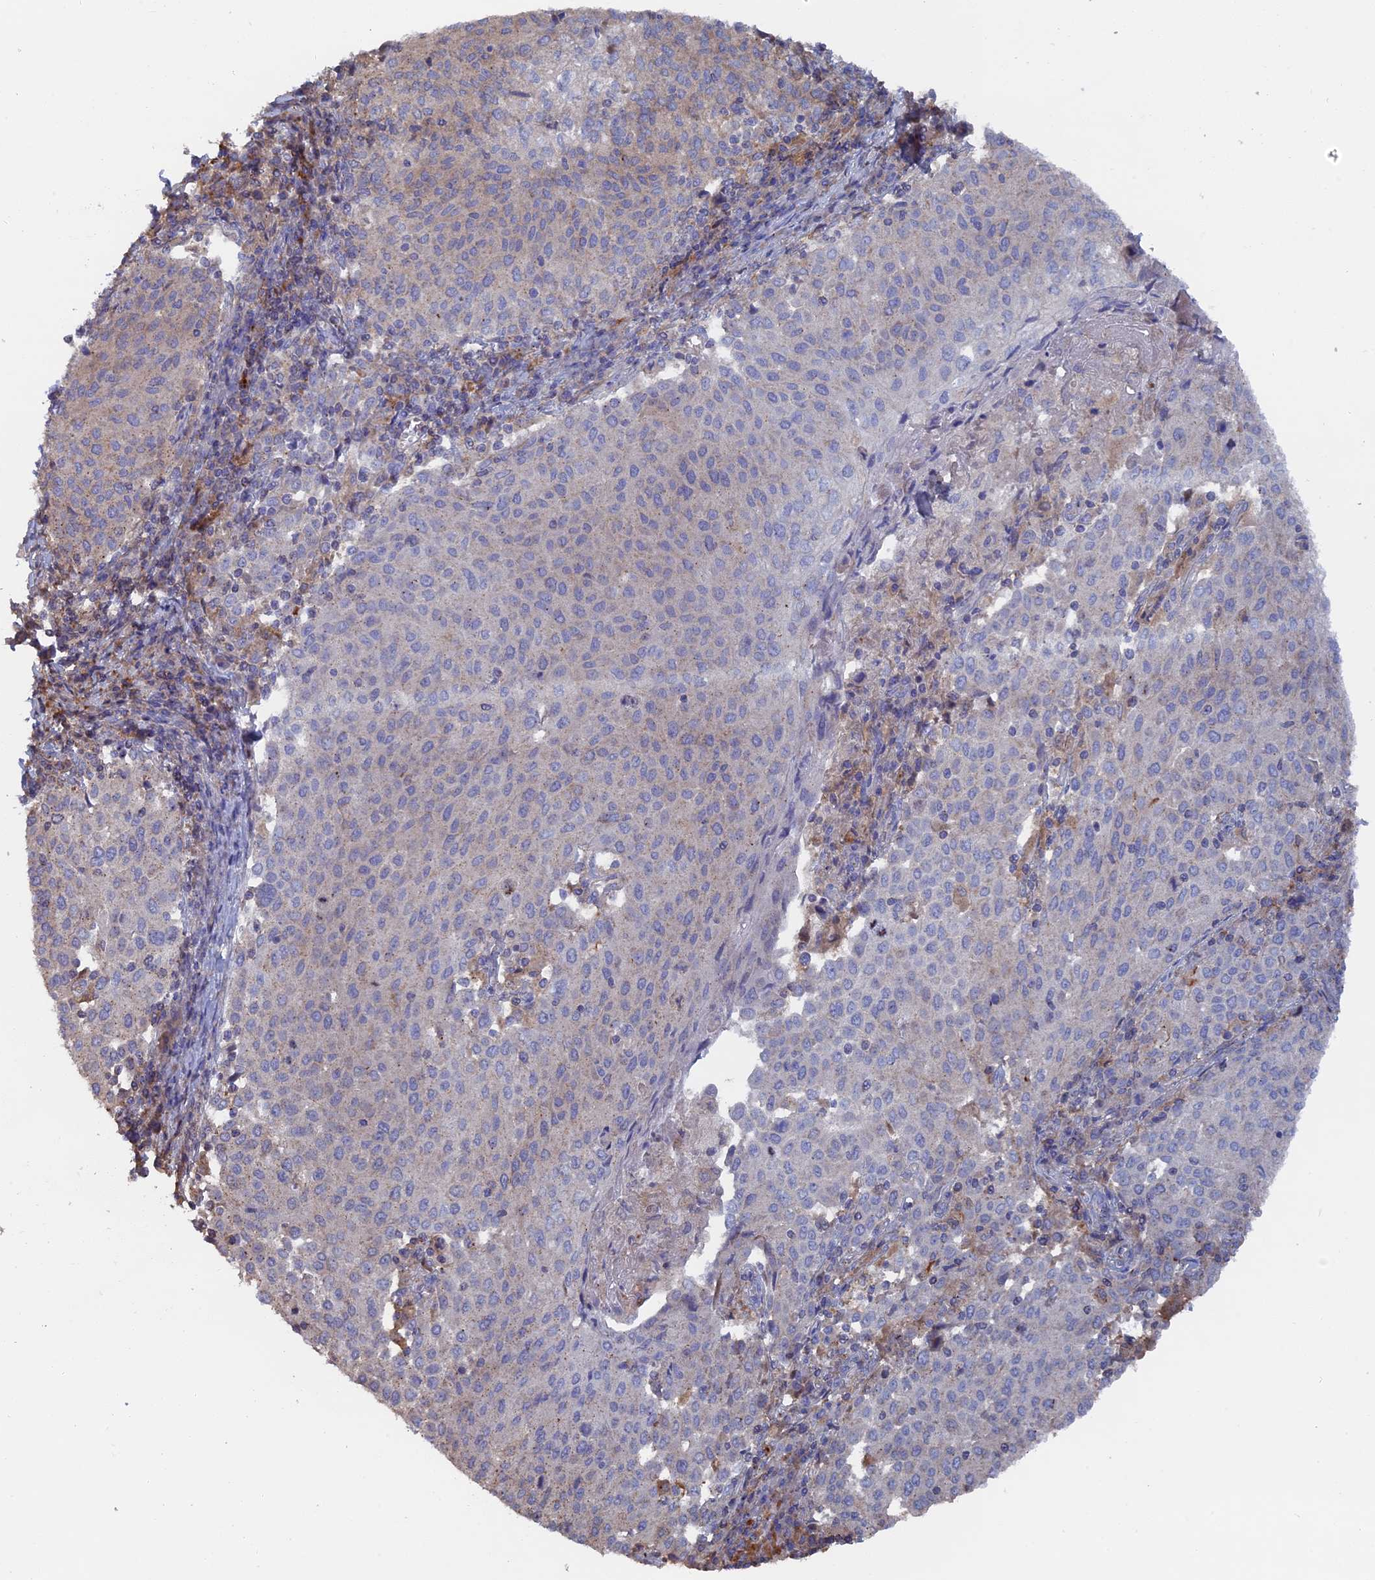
{"staining": {"intensity": "weak", "quantity": "<25%", "location": "cytoplasmic/membranous"}, "tissue": "cervical cancer", "cell_type": "Tumor cells", "image_type": "cancer", "snomed": [{"axis": "morphology", "description": "Squamous cell carcinoma, NOS"}, {"axis": "topography", "description": "Cervix"}], "caption": "IHC of human cervical cancer (squamous cell carcinoma) demonstrates no staining in tumor cells.", "gene": "SMG9", "patient": {"sex": "female", "age": 46}}